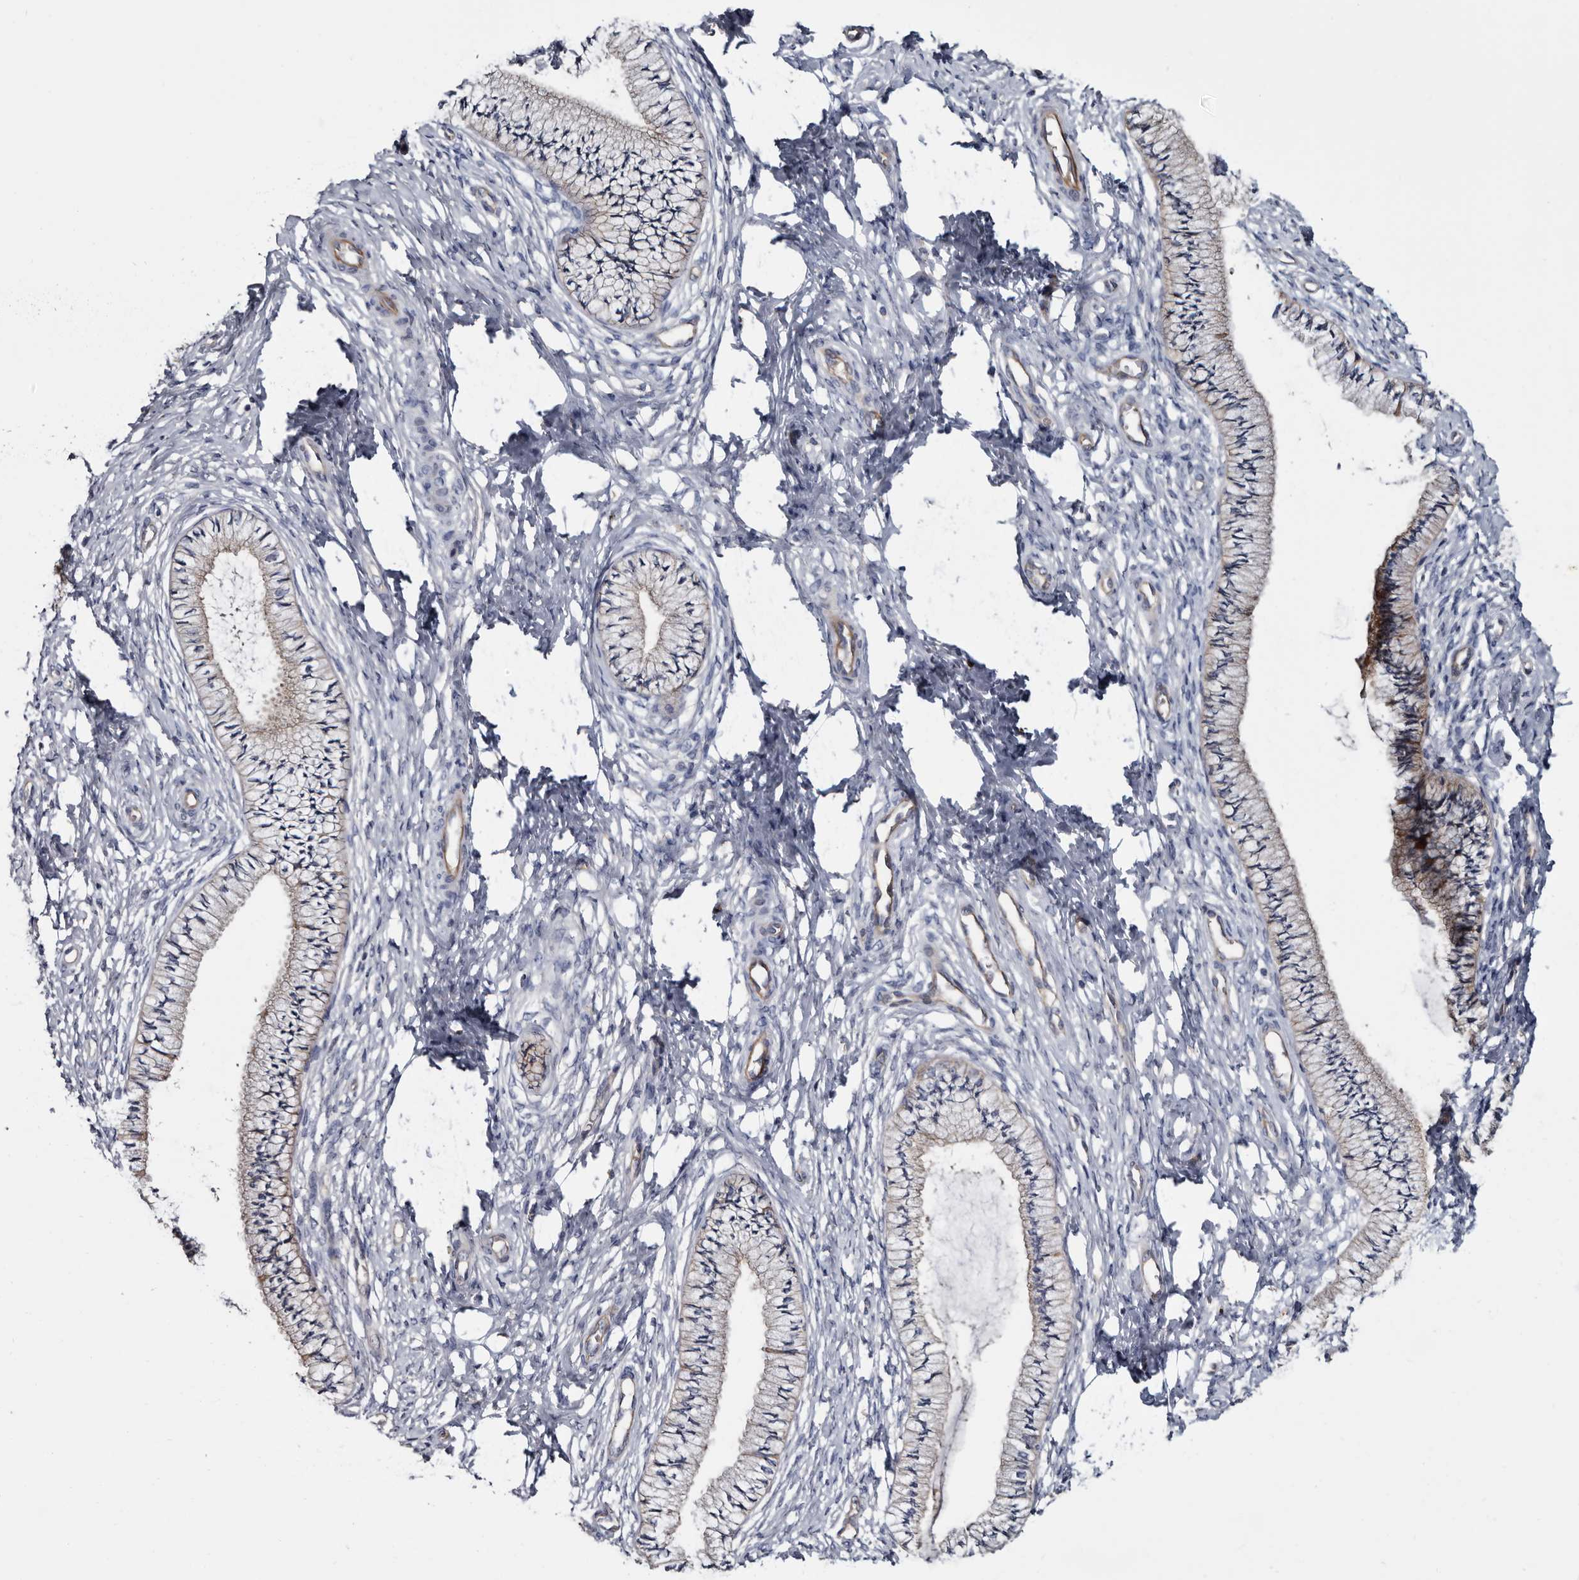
{"staining": {"intensity": "moderate", "quantity": "<25%", "location": "cytoplasmic/membranous"}, "tissue": "cervix", "cell_type": "Glandular cells", "image_type": "normal", "snomed": [{"axis": "morphology", "description": "Normal tissue, NOS"}, {"axis": "topography", "description": "Cervix"}], "caption": "An immunohistochemistry micrograph of benign tissue is shown. Protein staining in brown highlights moderate cytoplasmic/membranous positivity in cervix within glandular cells. The staining was performed using DAB (3,3'-diaminobenzidine) to visualize the protein expression in brown, while the nuclei were stained in blue with hematoxylin (Magnification: 20x).", "gene": "TSPAN17", "patient": {"sex": "female", "age": 36}}